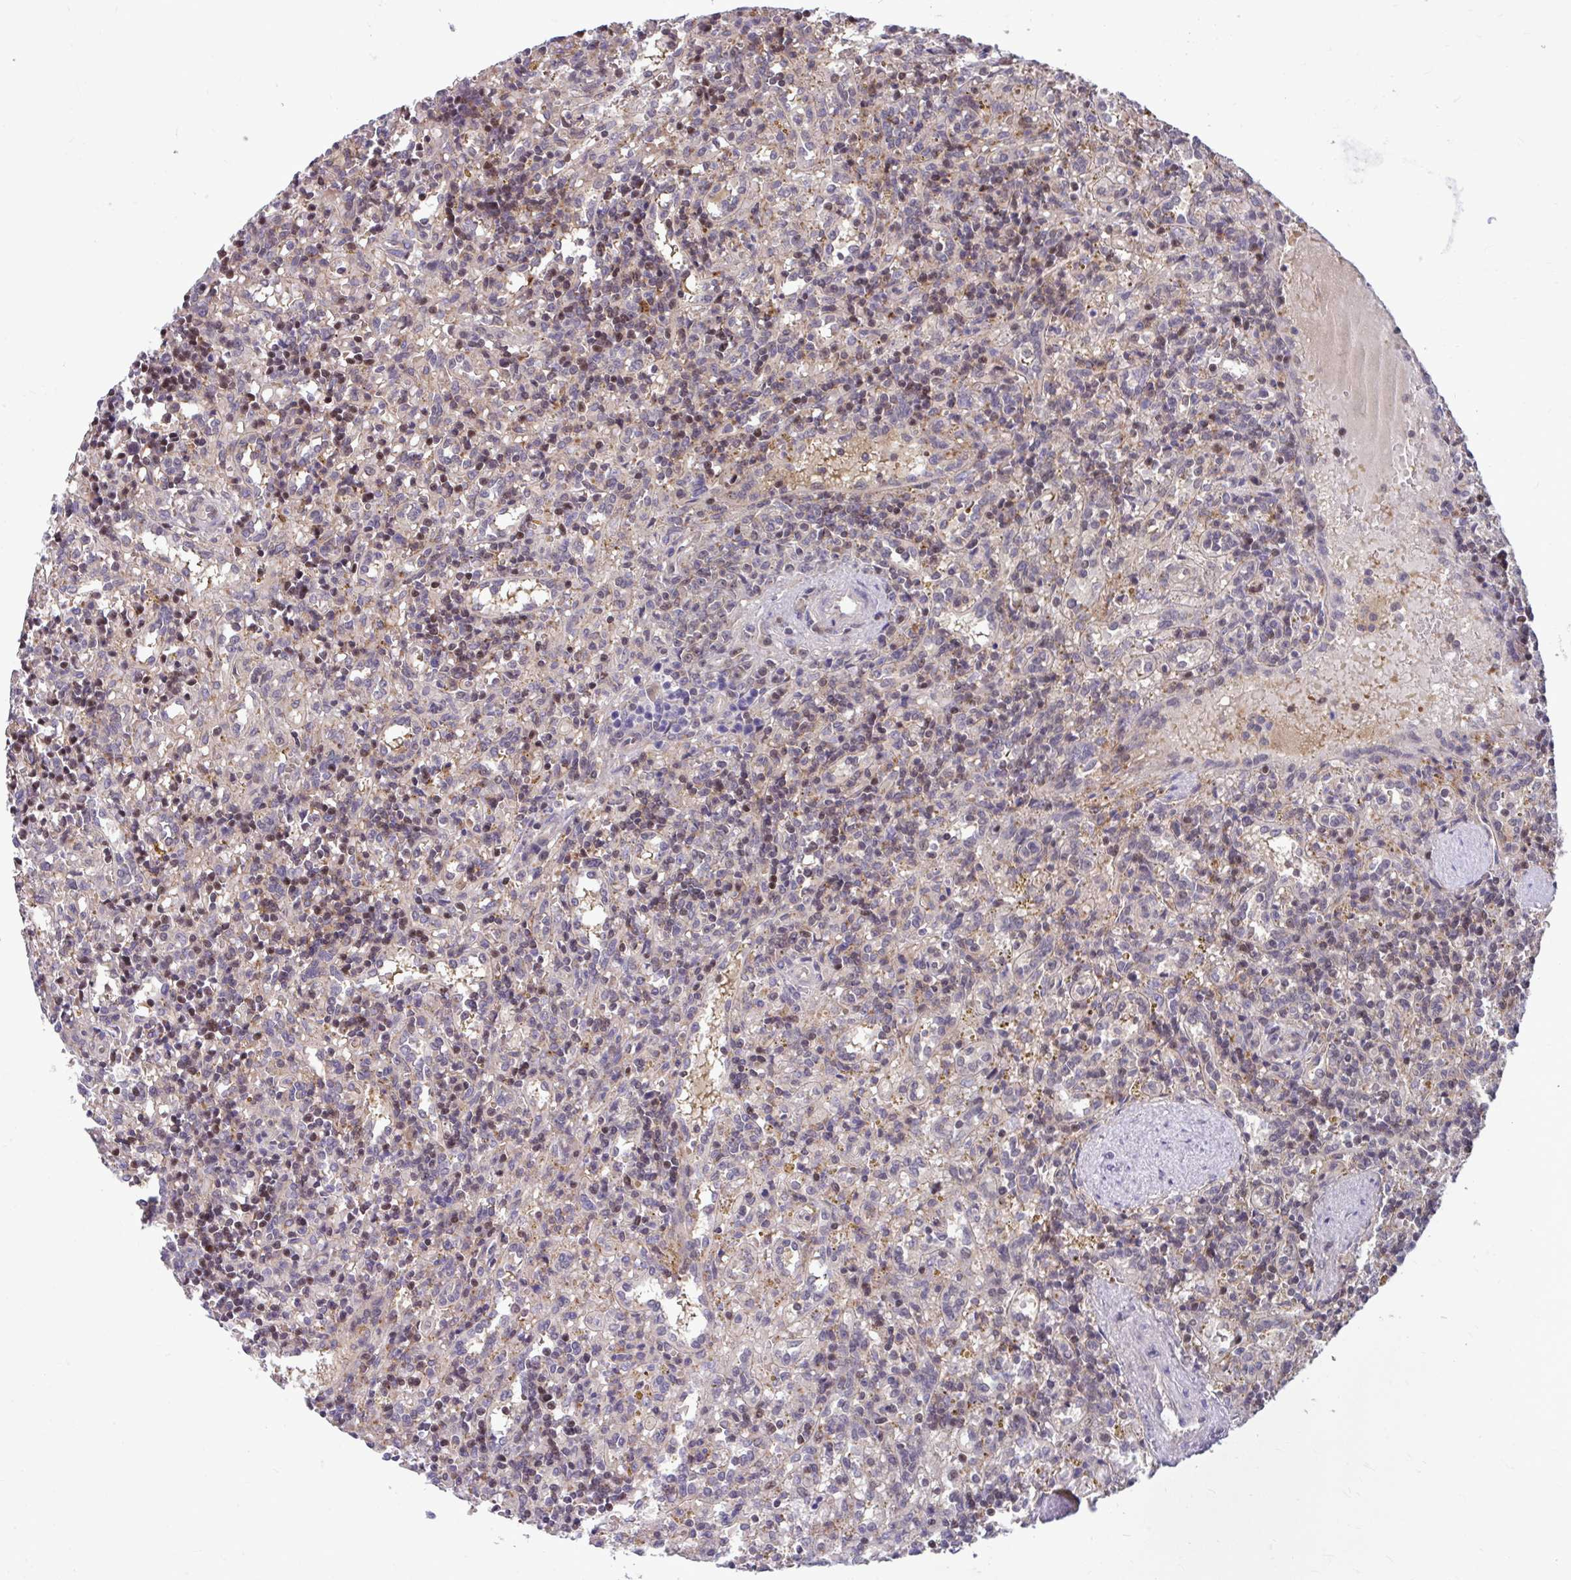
{"staining": {"intensity": "weak", "quantity": "<25%", "location": "nuclear"}, "tissue": "lymphoma", "cell_type": "Tumor cells", "image_type": "cancer", "snomed": [{"axis": "morphology", "description": "Malignant lymphoma, non-Hodgkin's type, Low grade"}, {"axis": "topography", "description": "Spleen"}], "caption": "High magnification brightfield microscopy of lymphoma stained with DAB (3,3'-diaminobenzidine) (brown) and counterstained with hematoxylin (blue): tumor cells show no significant expression.", "gene": "PCDHB7", "patient": {"sex": "male", "age": 67}}